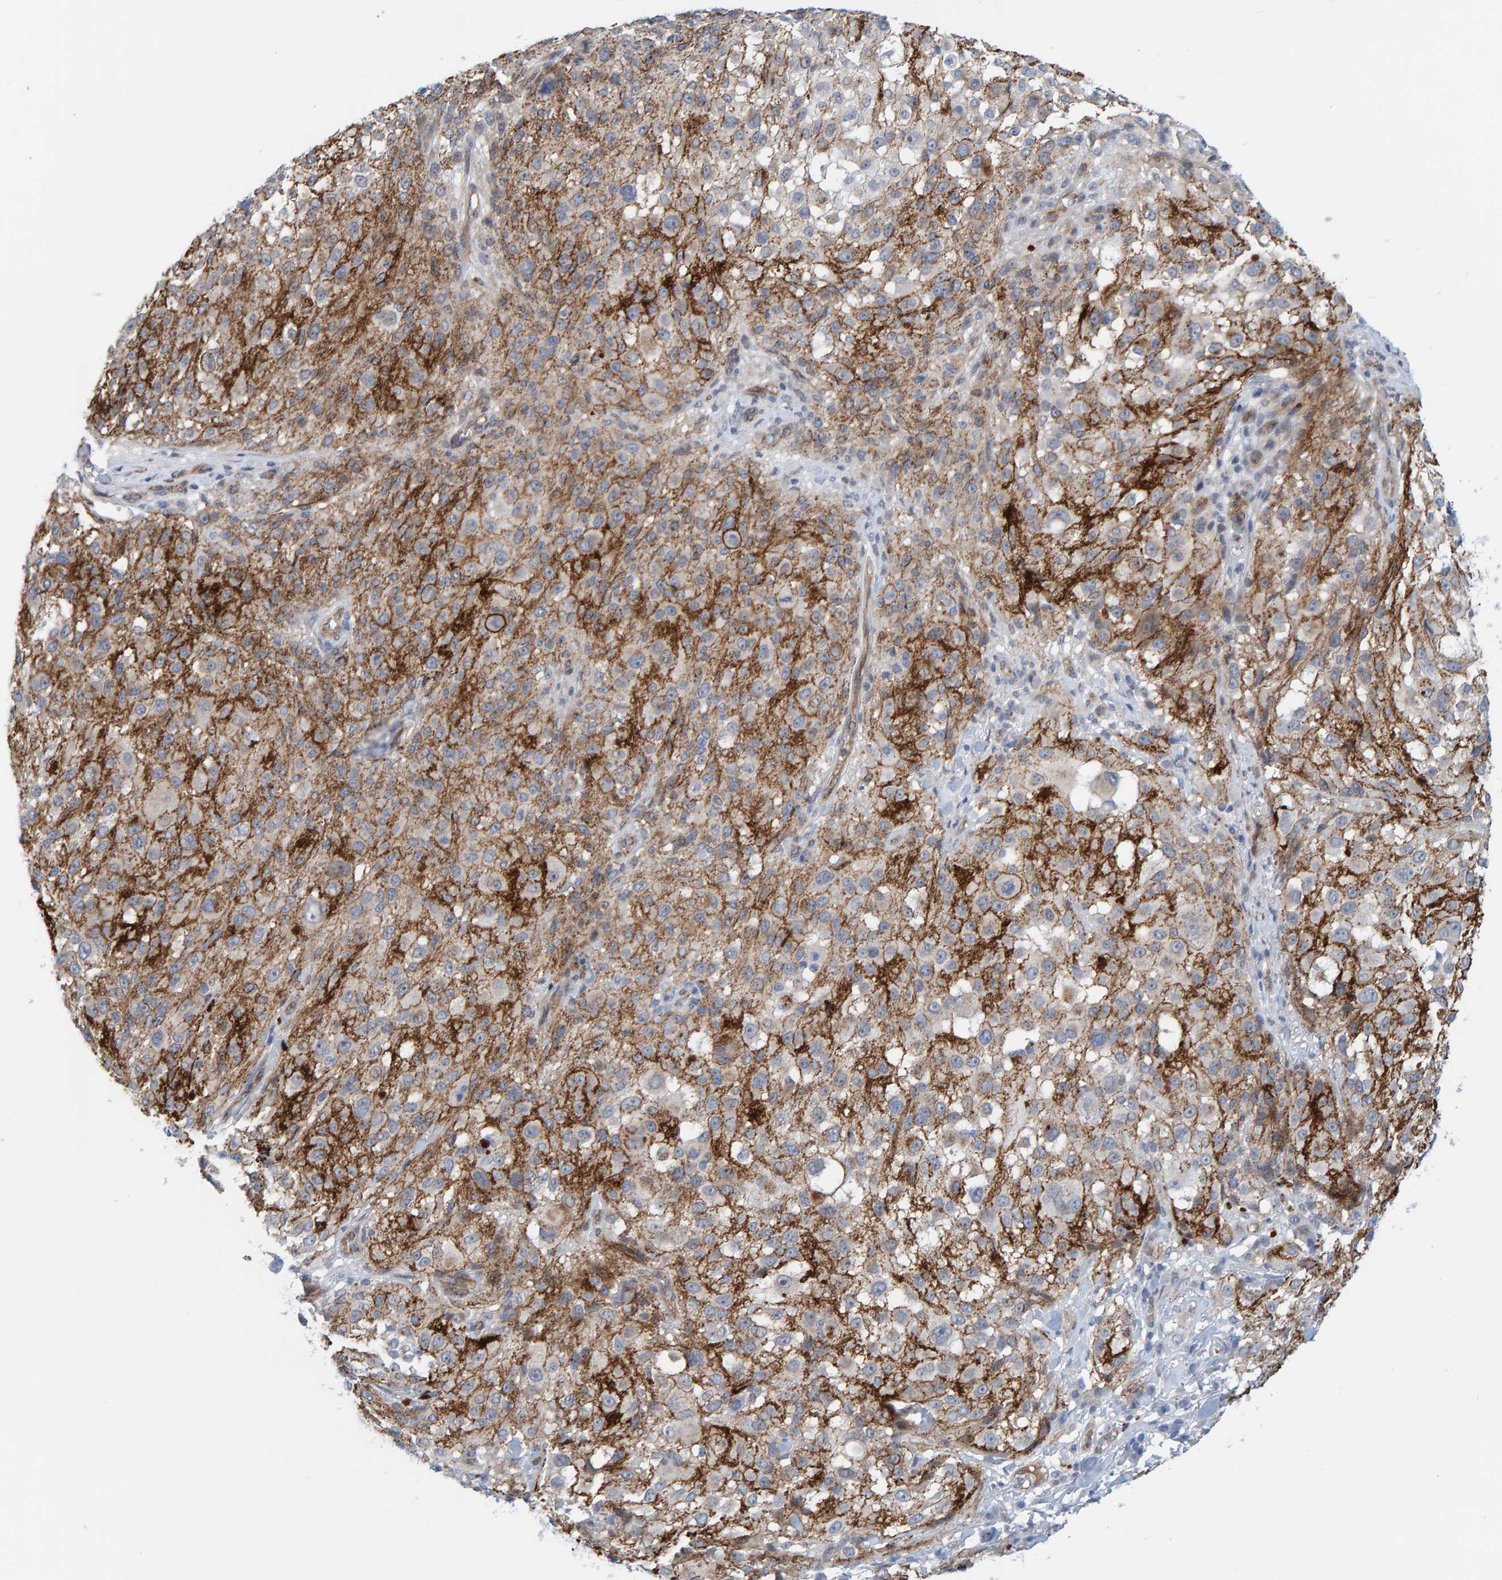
{"staining": {"intensity": "moderate", "quantity": "<25%", "location": "cytoplasmic/membranous"}, "tissue": "melanoma", "cell_type": "Tumor cells", "image_type": "cancer", "snomed": [{"axis": "morphology", "description": "Necrosis, NOS"}, {"axis": "morphology", "description": "Malignant melanoma, NOS"}, {"axis": "topography", "description": "Skin"}], "caption": "There is low levels of moderate cytoplasmic/membranous expression in tumor cells of malignant melanoma, as demonstrated by immunohistochemical staining (brown color).", "gene": "KRBA2", "patient": {"sex": "female", "age": 87}}